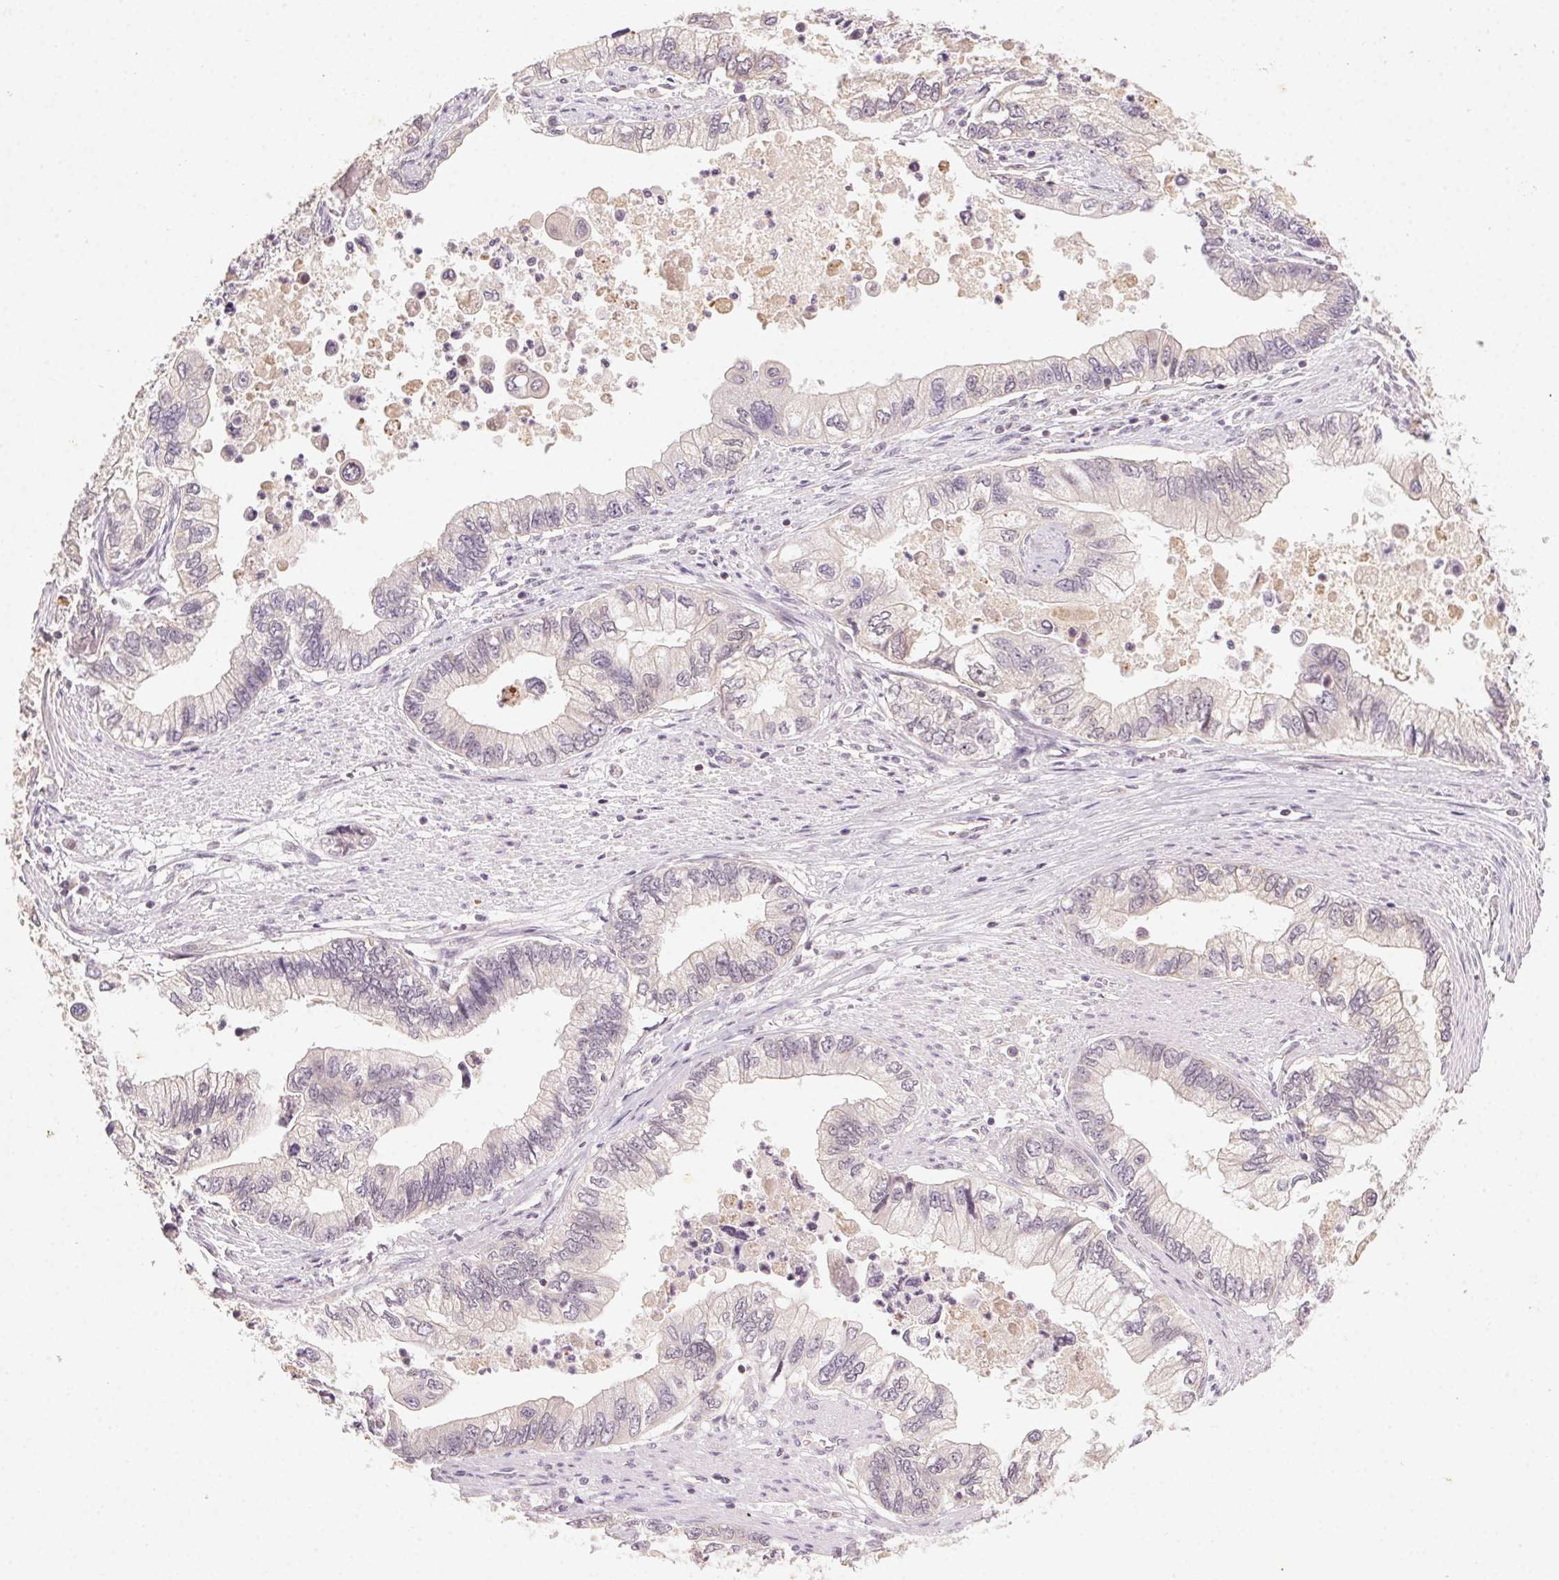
{"staining": {"intensity": "negative", "quantity": "none", "location": "none"}, "tissue": "stomach cancer", "cell_type": "Tumor cells", "image_type": "cancer", "snomed": [{"axis": "morphology", "description": "Adenocarcinoma, NOS"}, {"axis": "topography", "description": "Pancreas"}, {"axis": "topography", "description": "Stomach, upper"}], "caption": "A micrograph of human stomach cancer is negative for staining in tumor cells. The staining is performed using DAB (3,3'-diaminobenzidine) brown chromogen with nuclei counter-stained in using hematoxylin.", "gene": "NCOA4", "patient": {"sex": "male", "age": 77}}